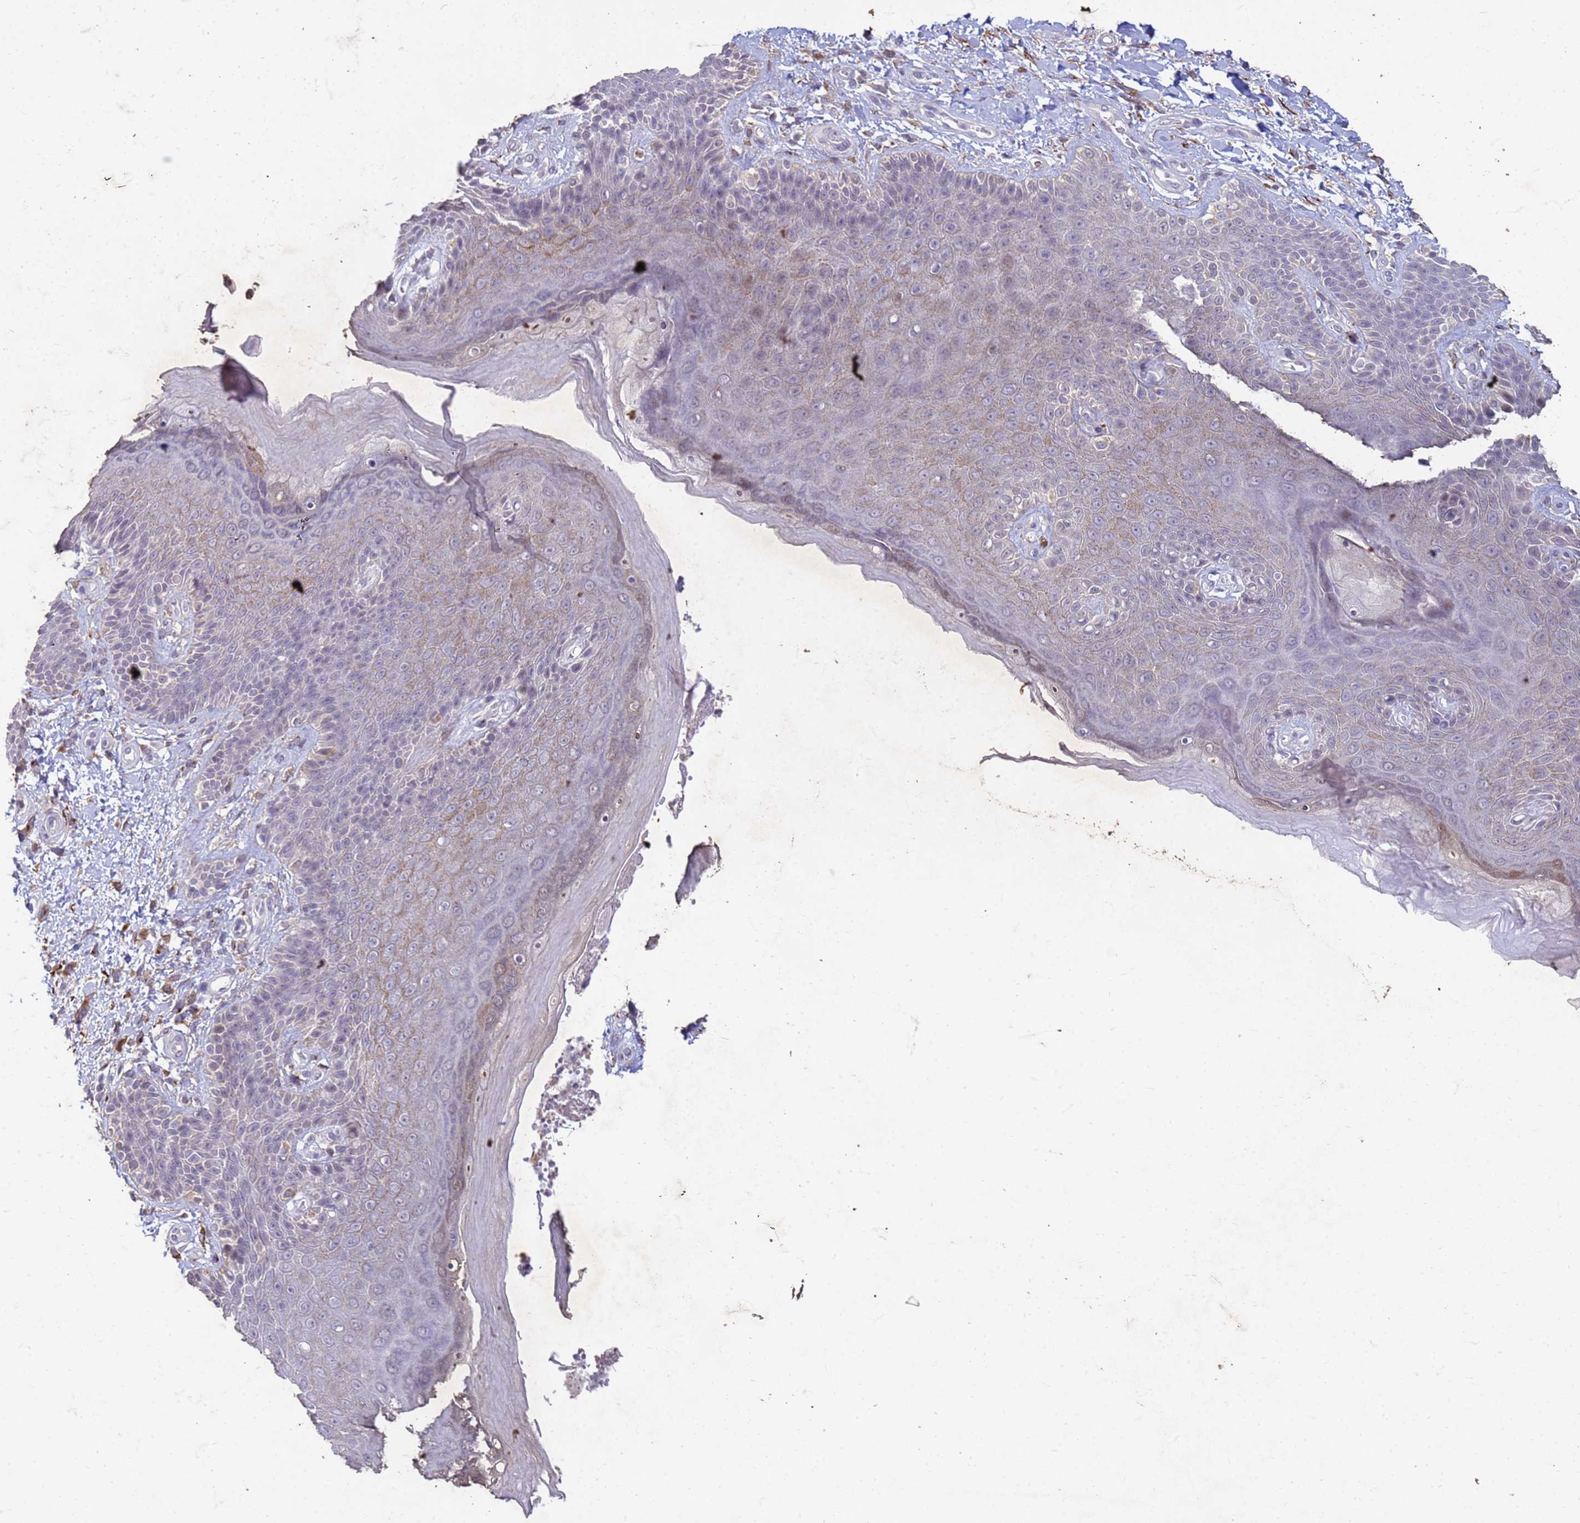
{"staining": {"intensity": "moderate", "quantity": "<25%", "location": "cytoplasmic/membranous,nuclear"}, "tissue": "skin", "cell_type": "Epidermal cells", "image_type": "normal", "snomed": [{"axis": "morphology", "description": "Normal tissue, NOS"}, {"axis": "topography", "description": "Anal"}], "caption": "Approximately <25% of epidermal cells in normal human skin exhibit moderate cytoplasmic/membranous,nuclear protein positivity as visualized by brown immunohistochemical staining.", "gene": "SLC25A15", "patient": {"sex": "female", "age": 89}}